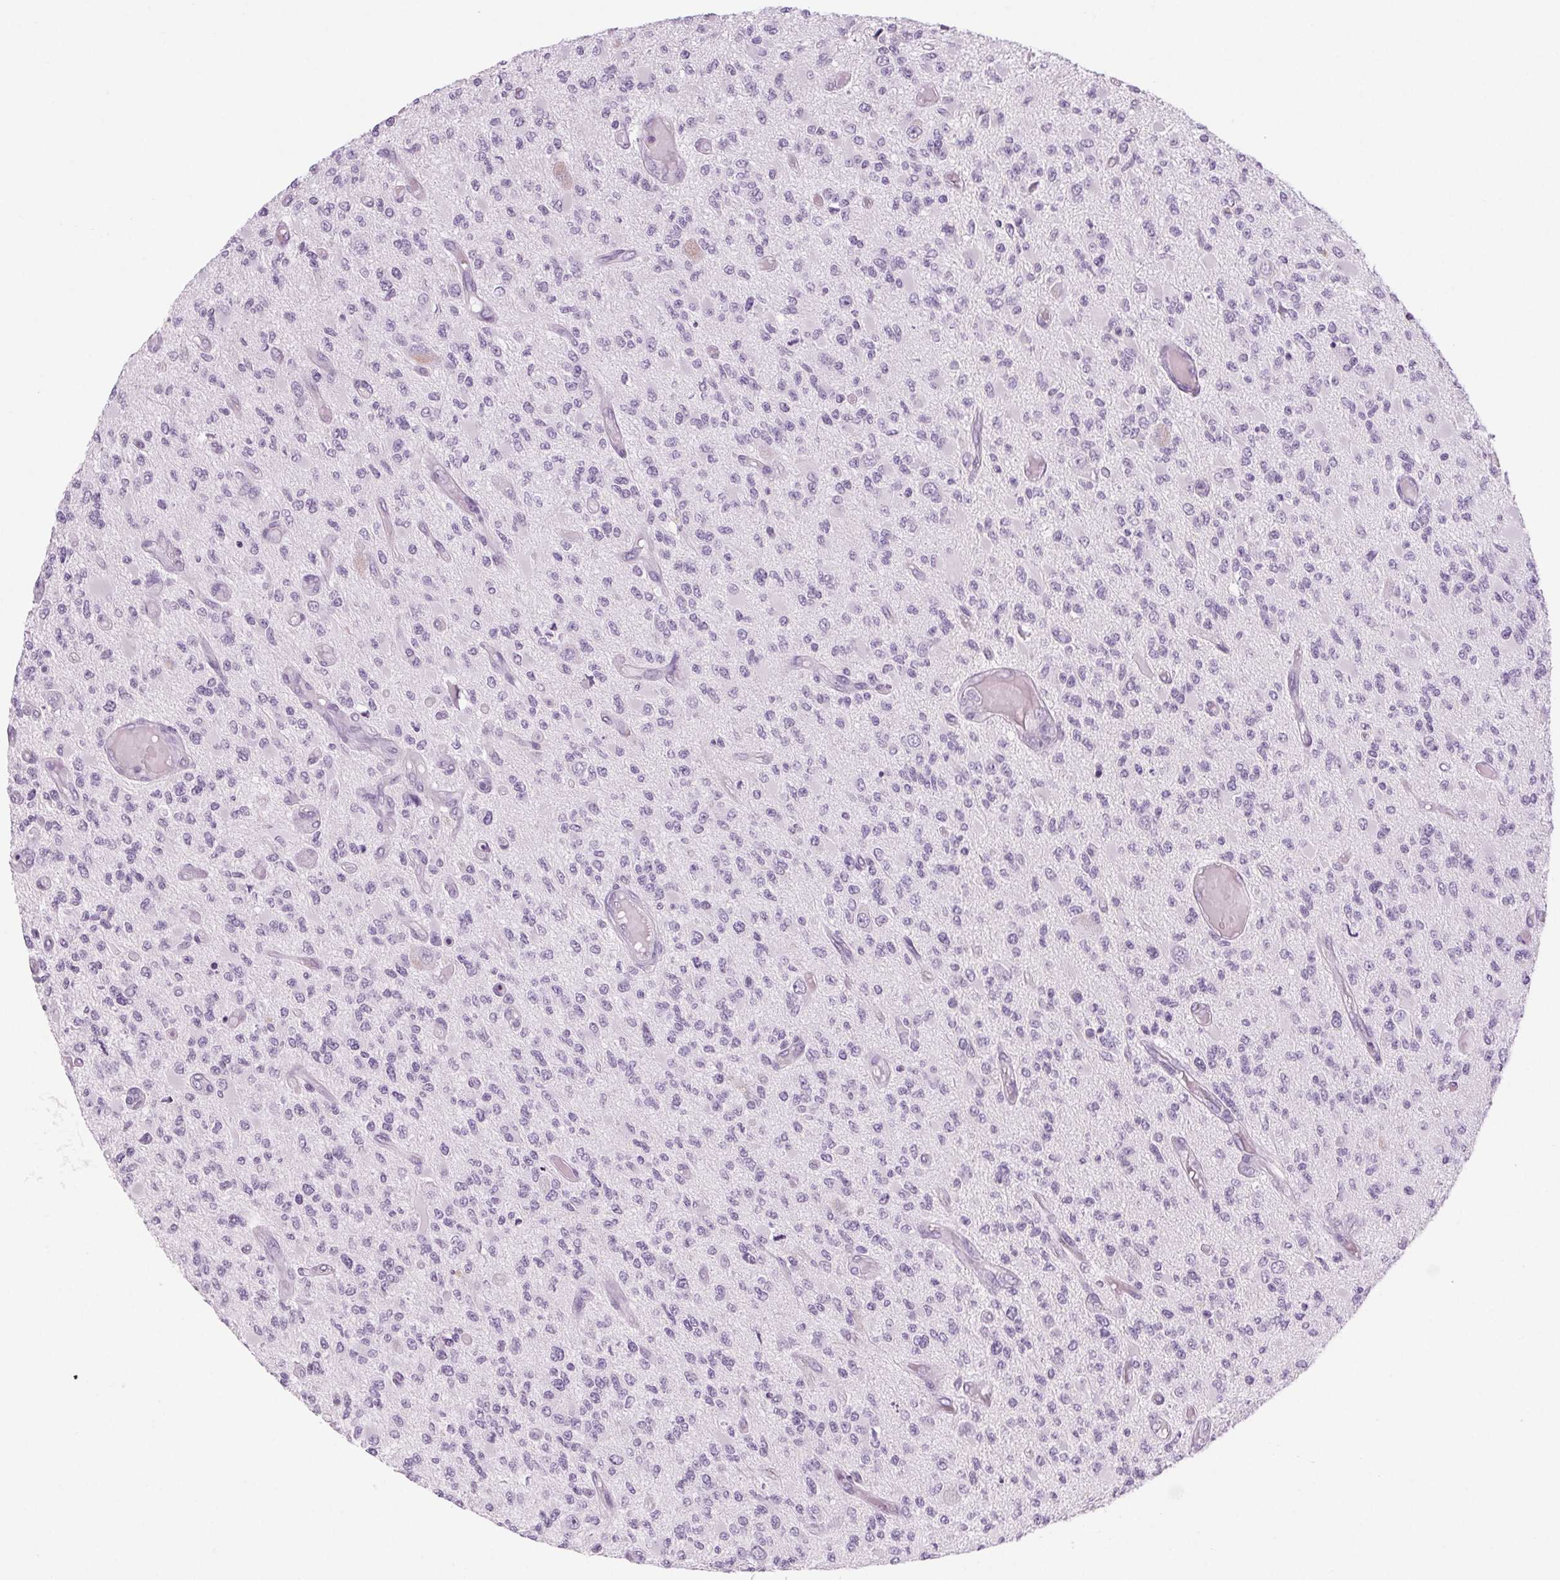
{"staining": {"intensity": "negative", "quantity": "none", "location": "none"}, "tissue": "glioma", "cell_type": "Tumor cells", "image_type": "cancer", "snomed": [{"axis": "morphology", "description": "Glioma, malignant, High grade"}, {"axis": "topography", "description": "Brain"}], "caption": "This is an IHC image of human malignant high-grade glioma. There is no positivity in tumor cells.", "gene": "LRP2", "patient": {"sex": "female", "age": 63}}